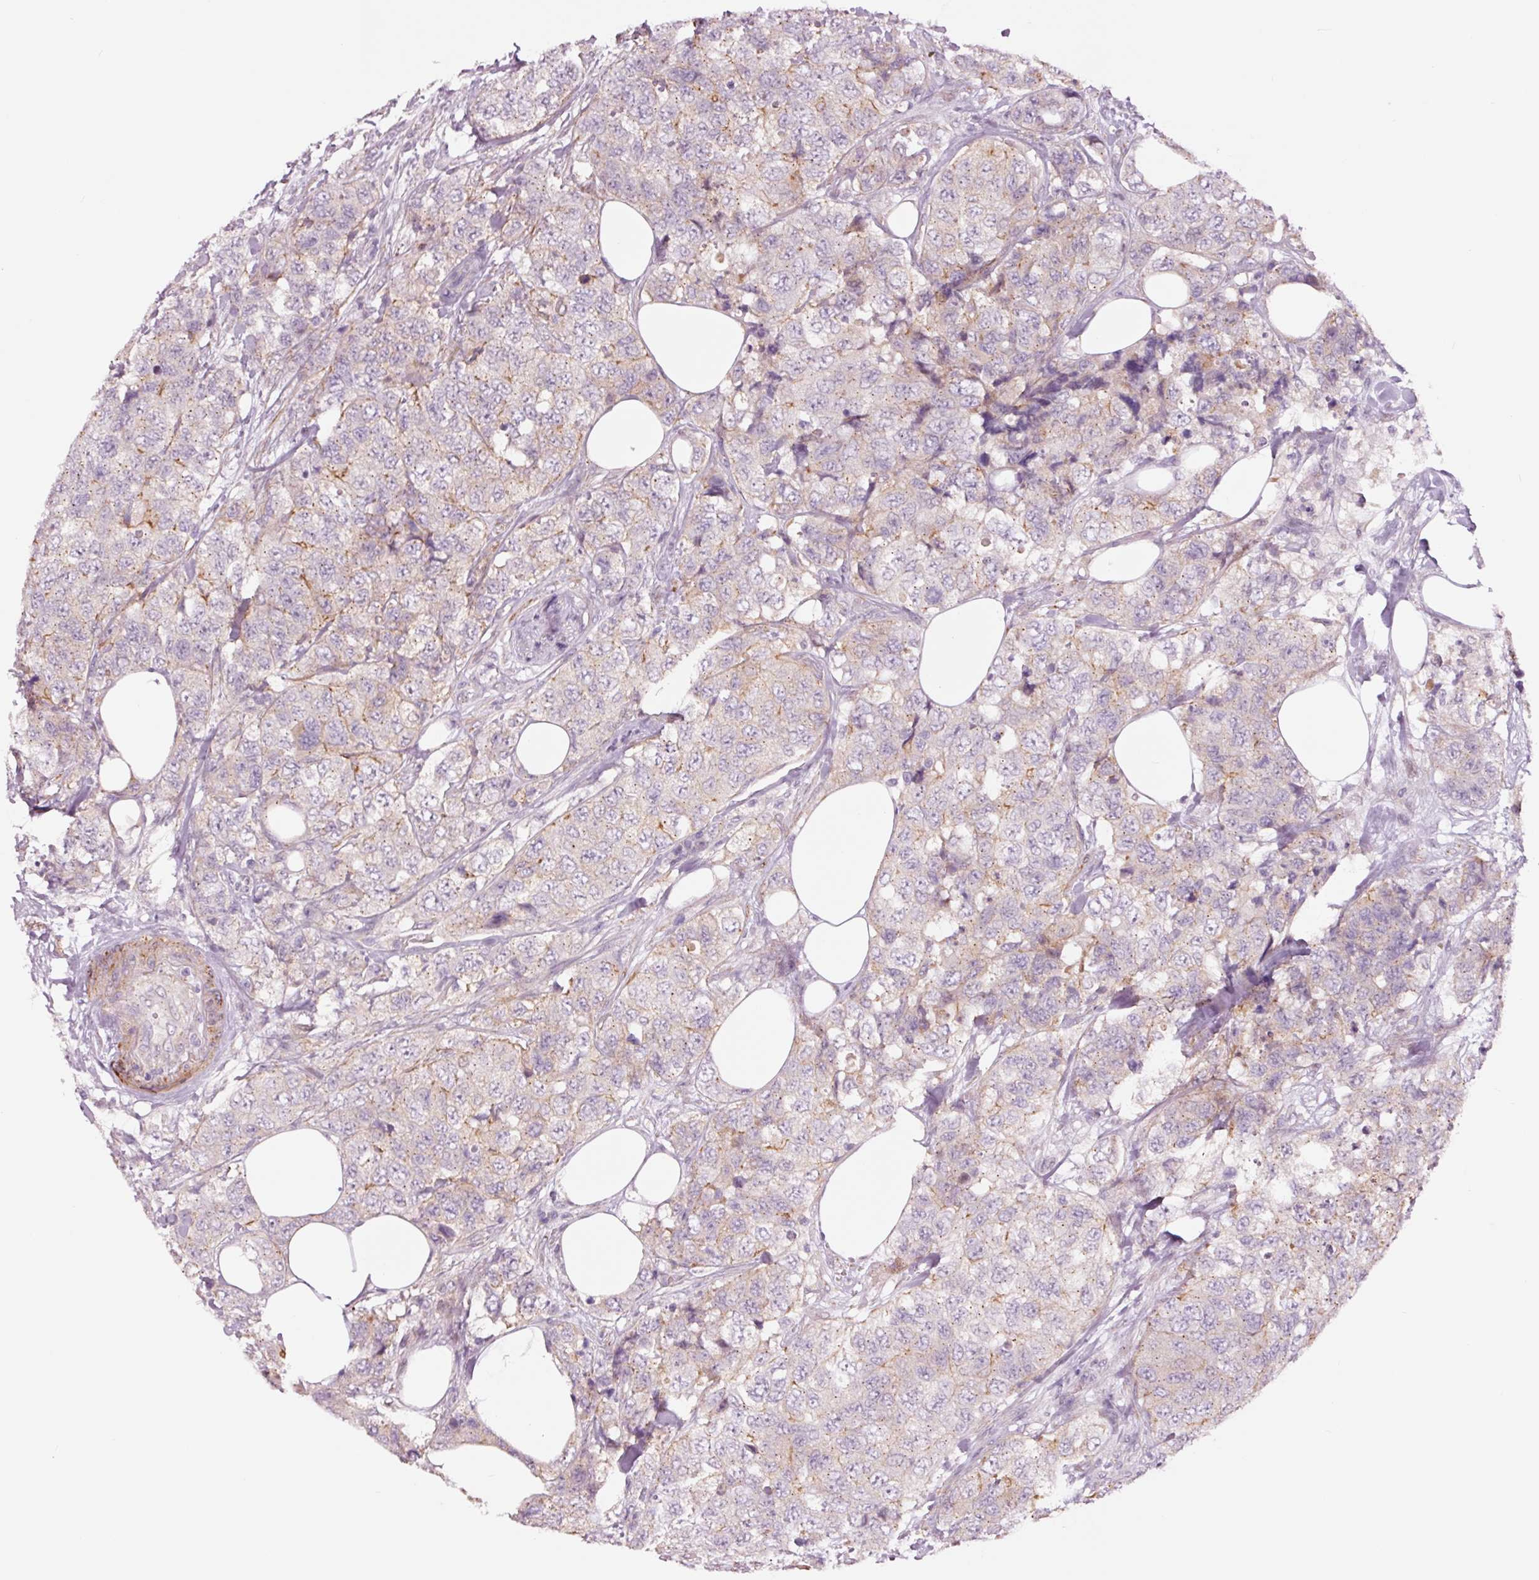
{"staining": {"intensity": "weak", "quantity": "<25%", "location": "cytoplasmic/membranous"}, "tissue": "urothelial cancer", "cell_type": "Tumor cells", "image_type": "cancer", "snomed": [{"axis": "morphology", "description": "Urothelial carcinoma, High grade"}, {"axis": "topography", "description": "Urinary bladder"}], "caption": "Immunohistochemistry photomicrograph of human urothelial cancer stained for a protein (brown), which shows no positivity in tumor cells.", "gene": "DAPP1", "patient": {"sex": "female", "age": 78}}